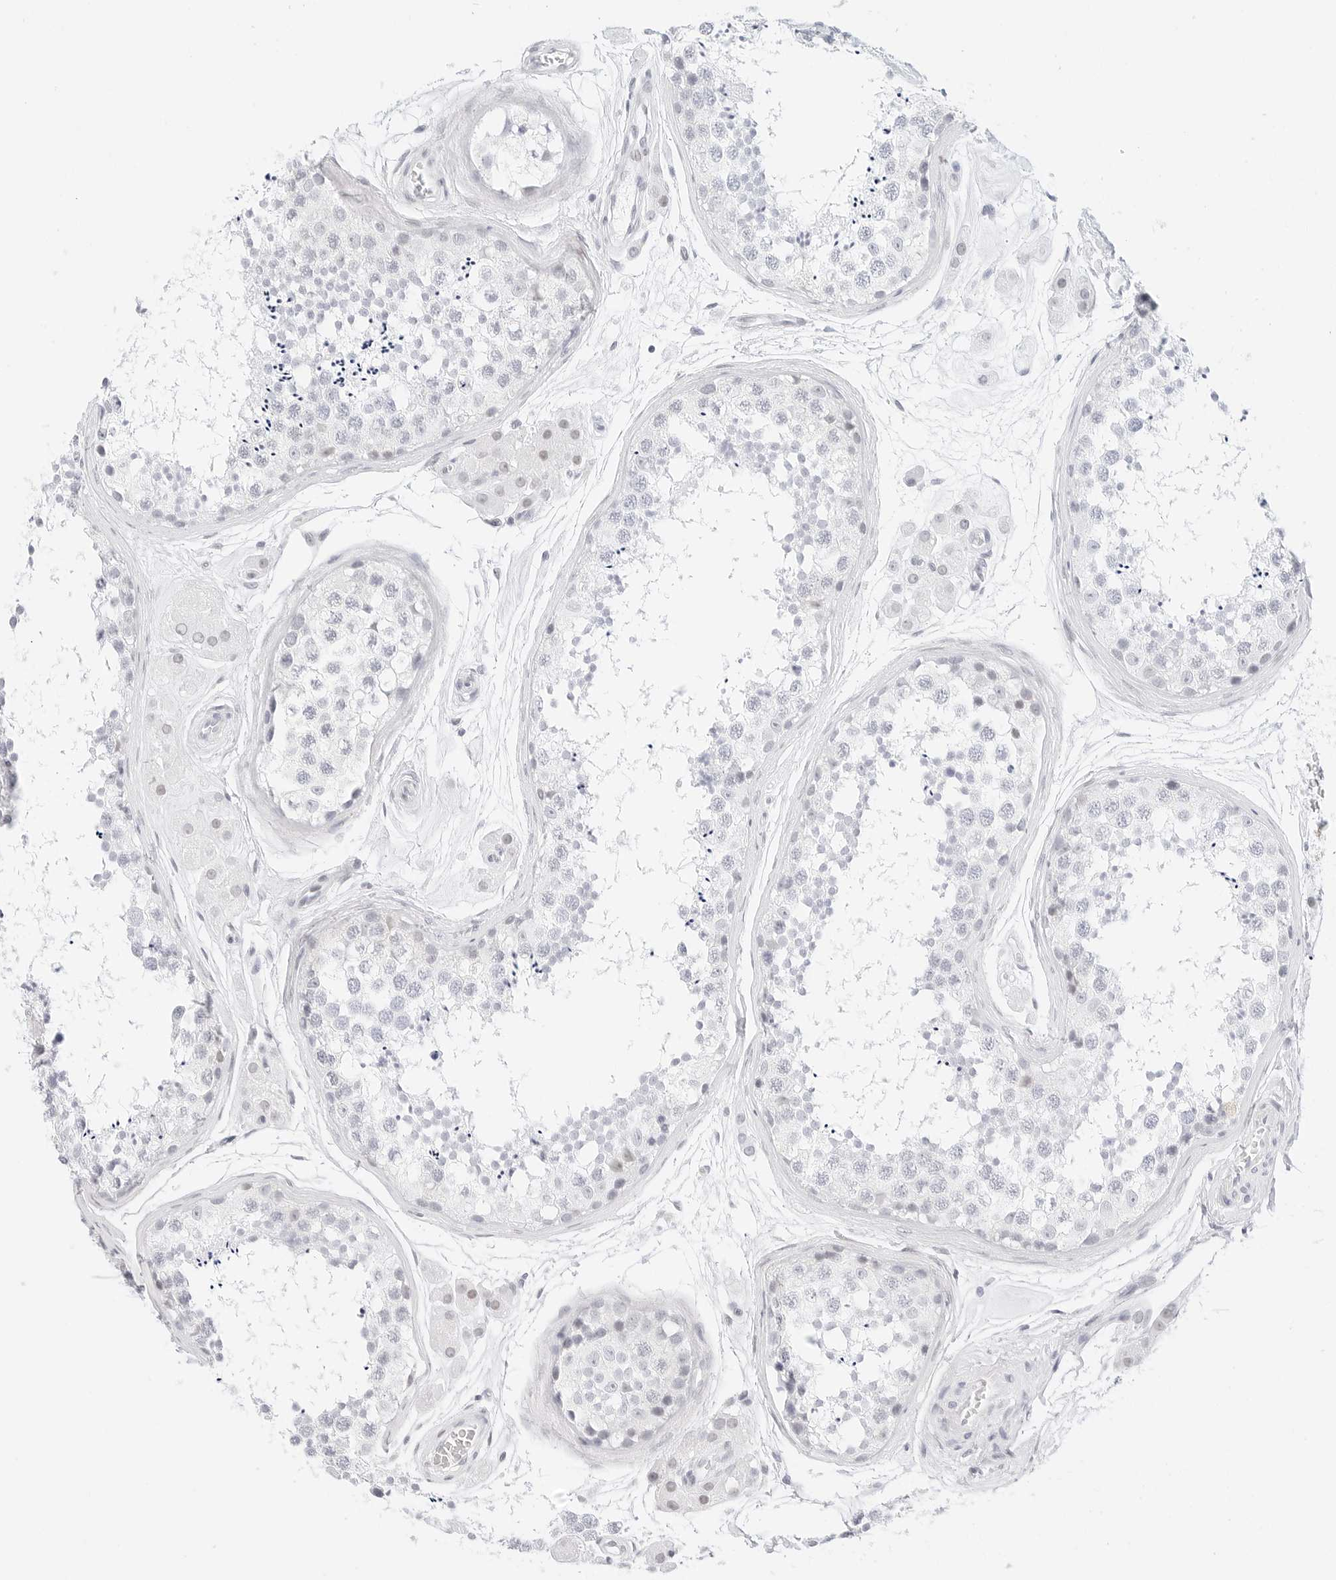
{"staining": {"intensity": "negative", "quantity": "none", "location": "none"}, "tissue": "testis", "cell_type": "Cells in seminiferous ducts", "image_type": "normal", "snomed": [{"axis": "morphology", "description": "Normal tissue, NOS"}, {"axis": "topography", "description": "Testis"}], "caption": "DAB immunohistochemical staining of benign human testis displays no significant positivity in cells in seminiferous ducts. (DAB IHC, high magnification).", "gene": "CDH1", "patient": {"sex": "male", "age": 56}}